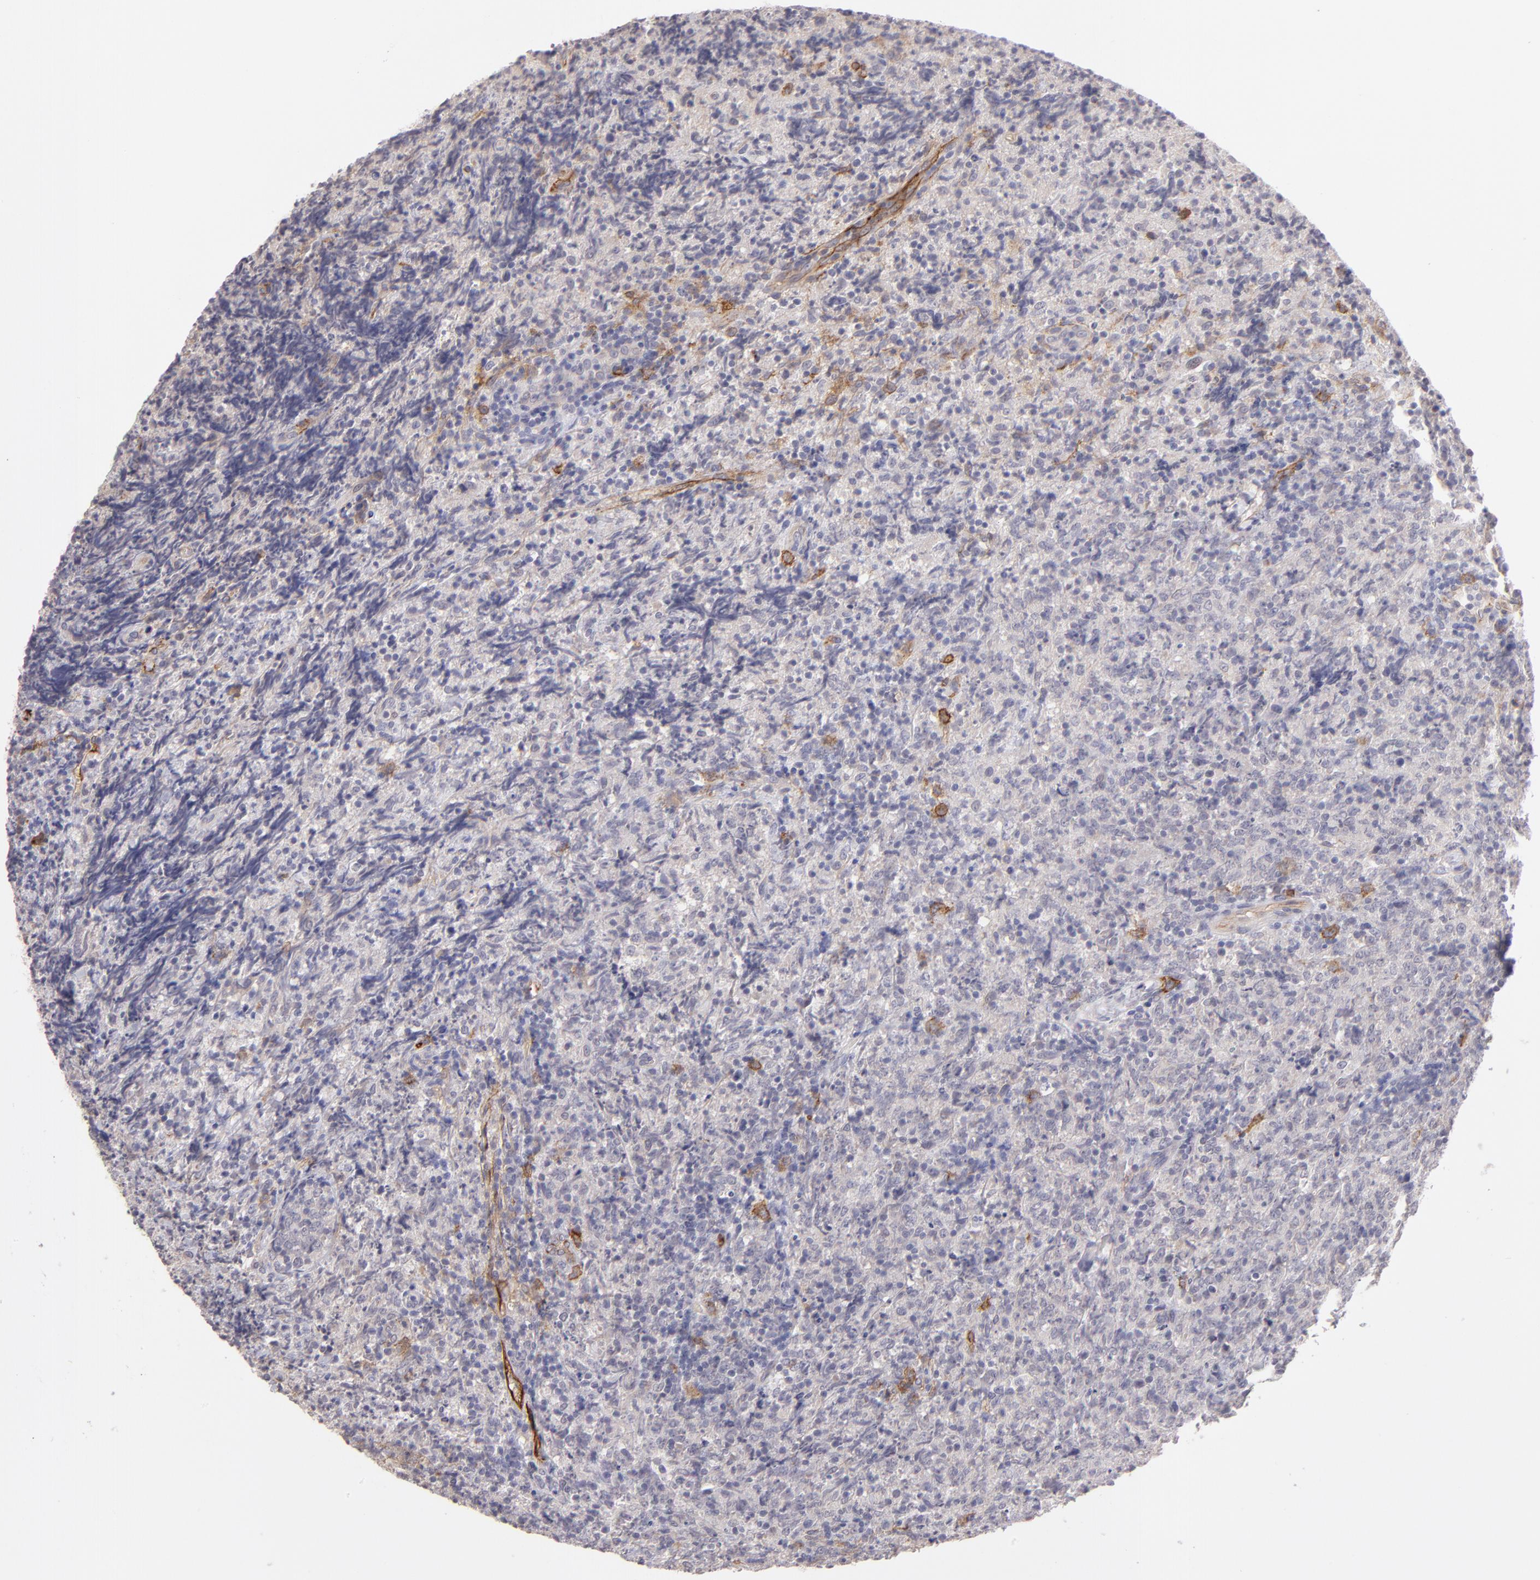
{"staining": {"intensity": "negative", "quantity": "none", "location": "none"}, "tissue": "lymphoma", "cell_type": "Tumor cells", "image_type": "cancer", "snomed": [{"axis": "morphology", "description": "Malignant lymphoma, non-Hodgkin's type, High grade"}, {"axis": "topography", "description": "Tonsil"}], "caption": "There is no significant positivity in tumor cells of high-grade malignant lymphoma, non-Hodgkin's type. The staining is performed using DAB brown chromogen with nuclei counter-stained in using hematoxylin.", "gene": "THBD", "patient": {"sex": "female", "age": 36}}